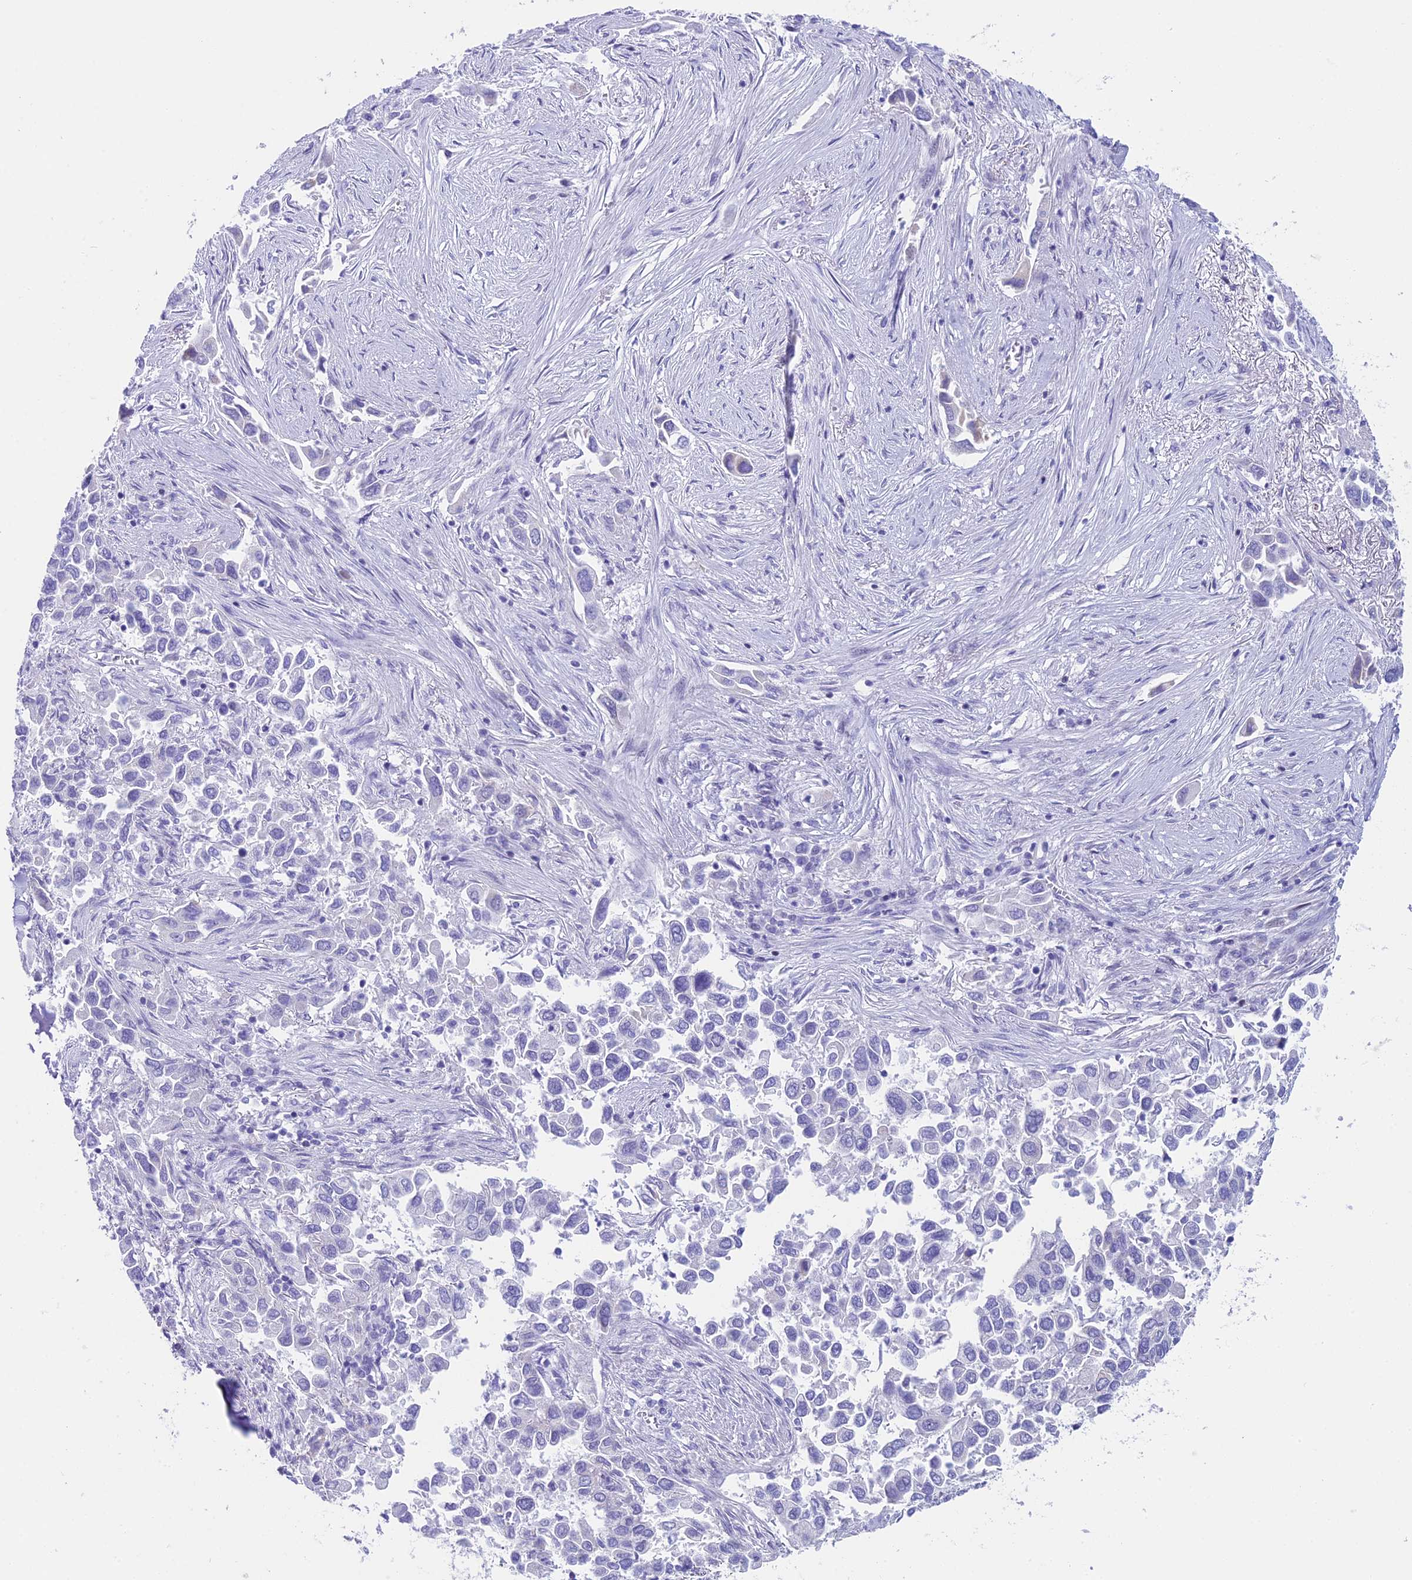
{"staining": {"intensity": "negative", "quantity": "none", "location": "none"}, "tissue": "lung cancer", "cell_type": "Tumor cells", "image_type": "cancer", "snomed": [{"axis": "morphology", "description": "Adenocarcinoma, NOS"}, {"axis": "topography", "description": "Lung"}], "caption": "Micrograph shows no significant protein positivity in tumor cells of lung cancer.", "gene": "CC2D2A", "patient": {"sex": "female", "age": 76}}